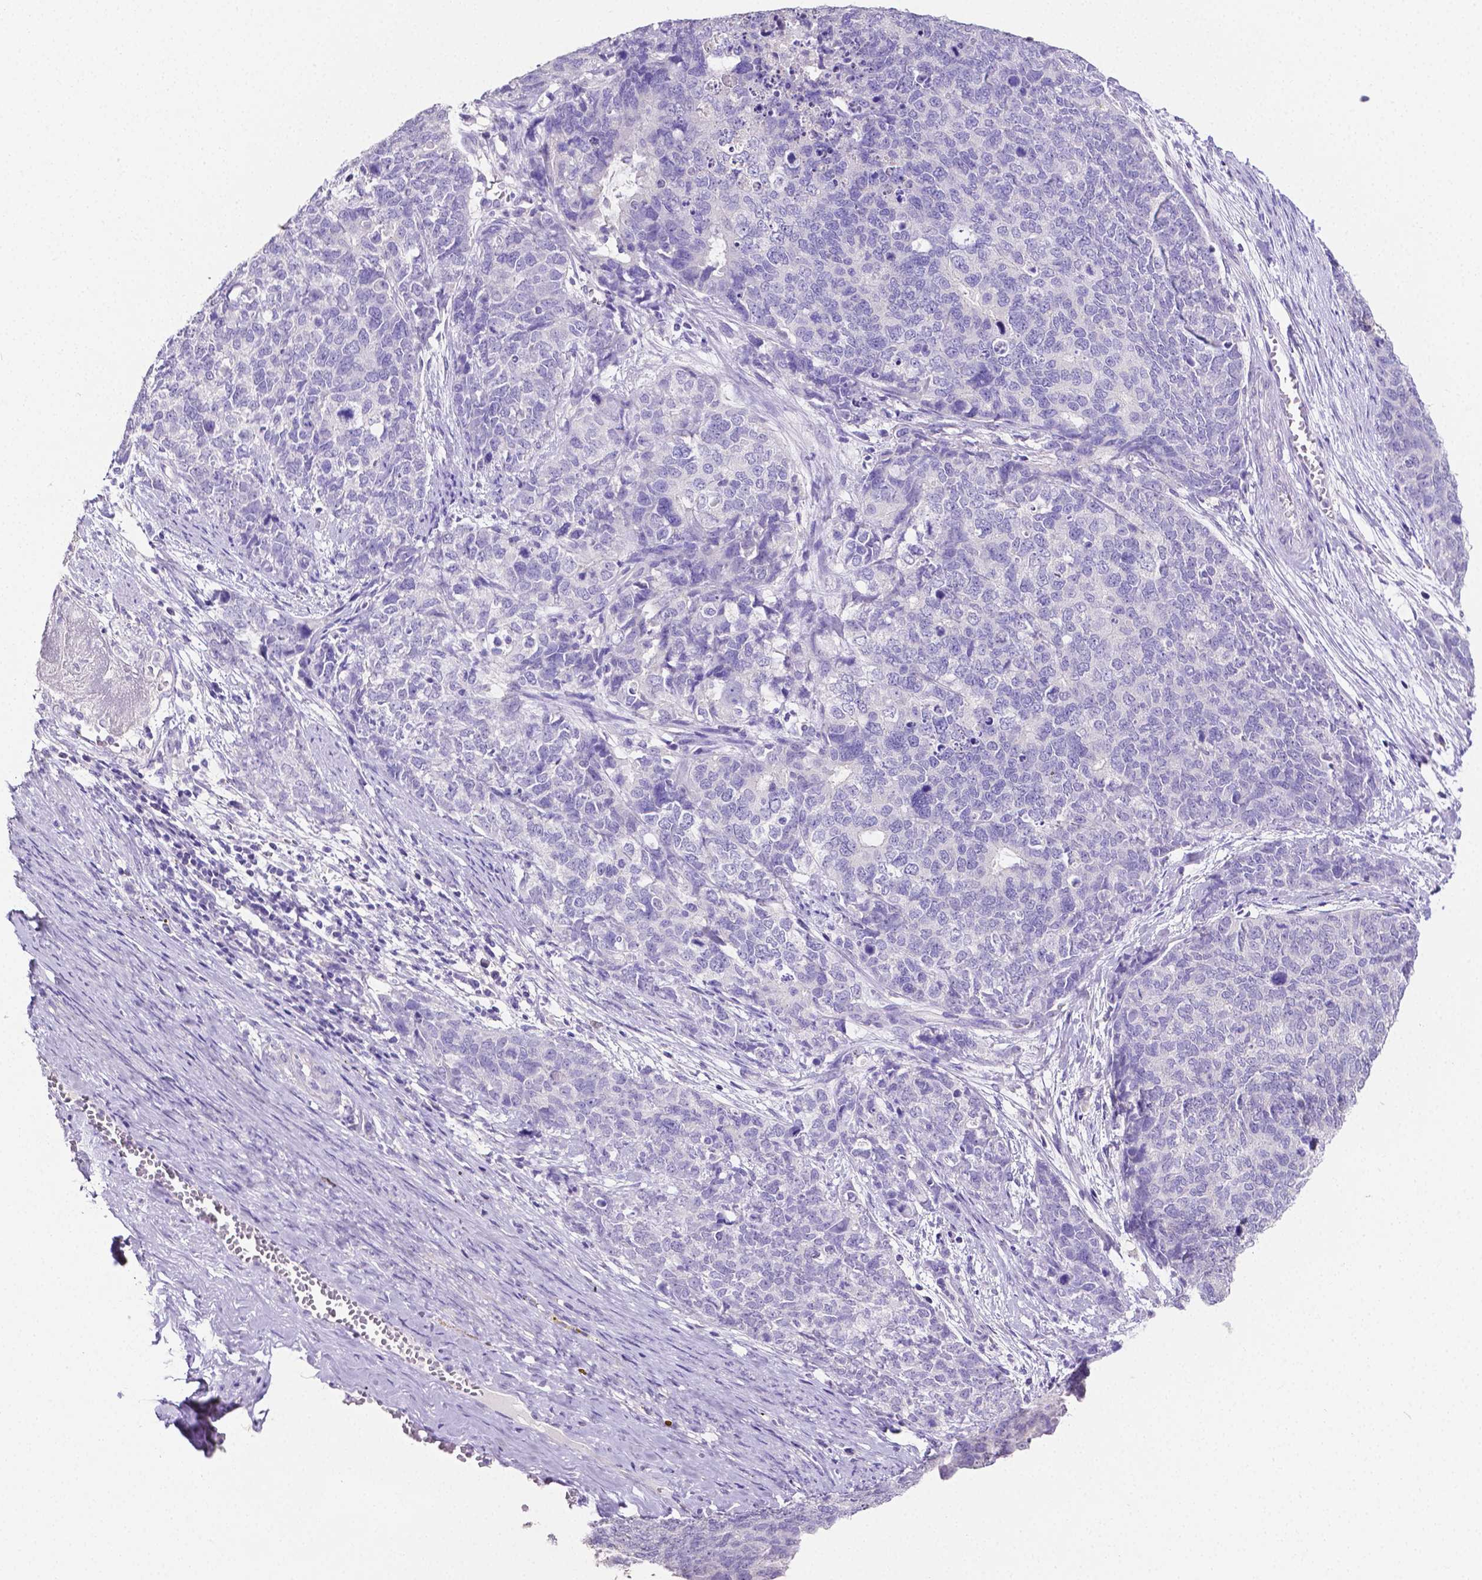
{"staining": {"intensity": "negative", "quantity": "none", "location": "none"}, "tissue": "cervical cancer", "cell_type": "Tumor cells", "image_type": "cancer", "snomed": [{"axis": "morphology", "description": "Squamous cell carcinoma, NOS"}, {"axis": "topography", "description": "Cervix"}], "caption": "Immunohistochemical staining of human cervical squamous cell carcinoma displays no significant expression in tumor cells. (DAB (3,3'-diaminobenzidine) IHC with hematoxylin counter stain).", "gene": "SLC22A2", "patient": {"sex": "female", "age": 63}}